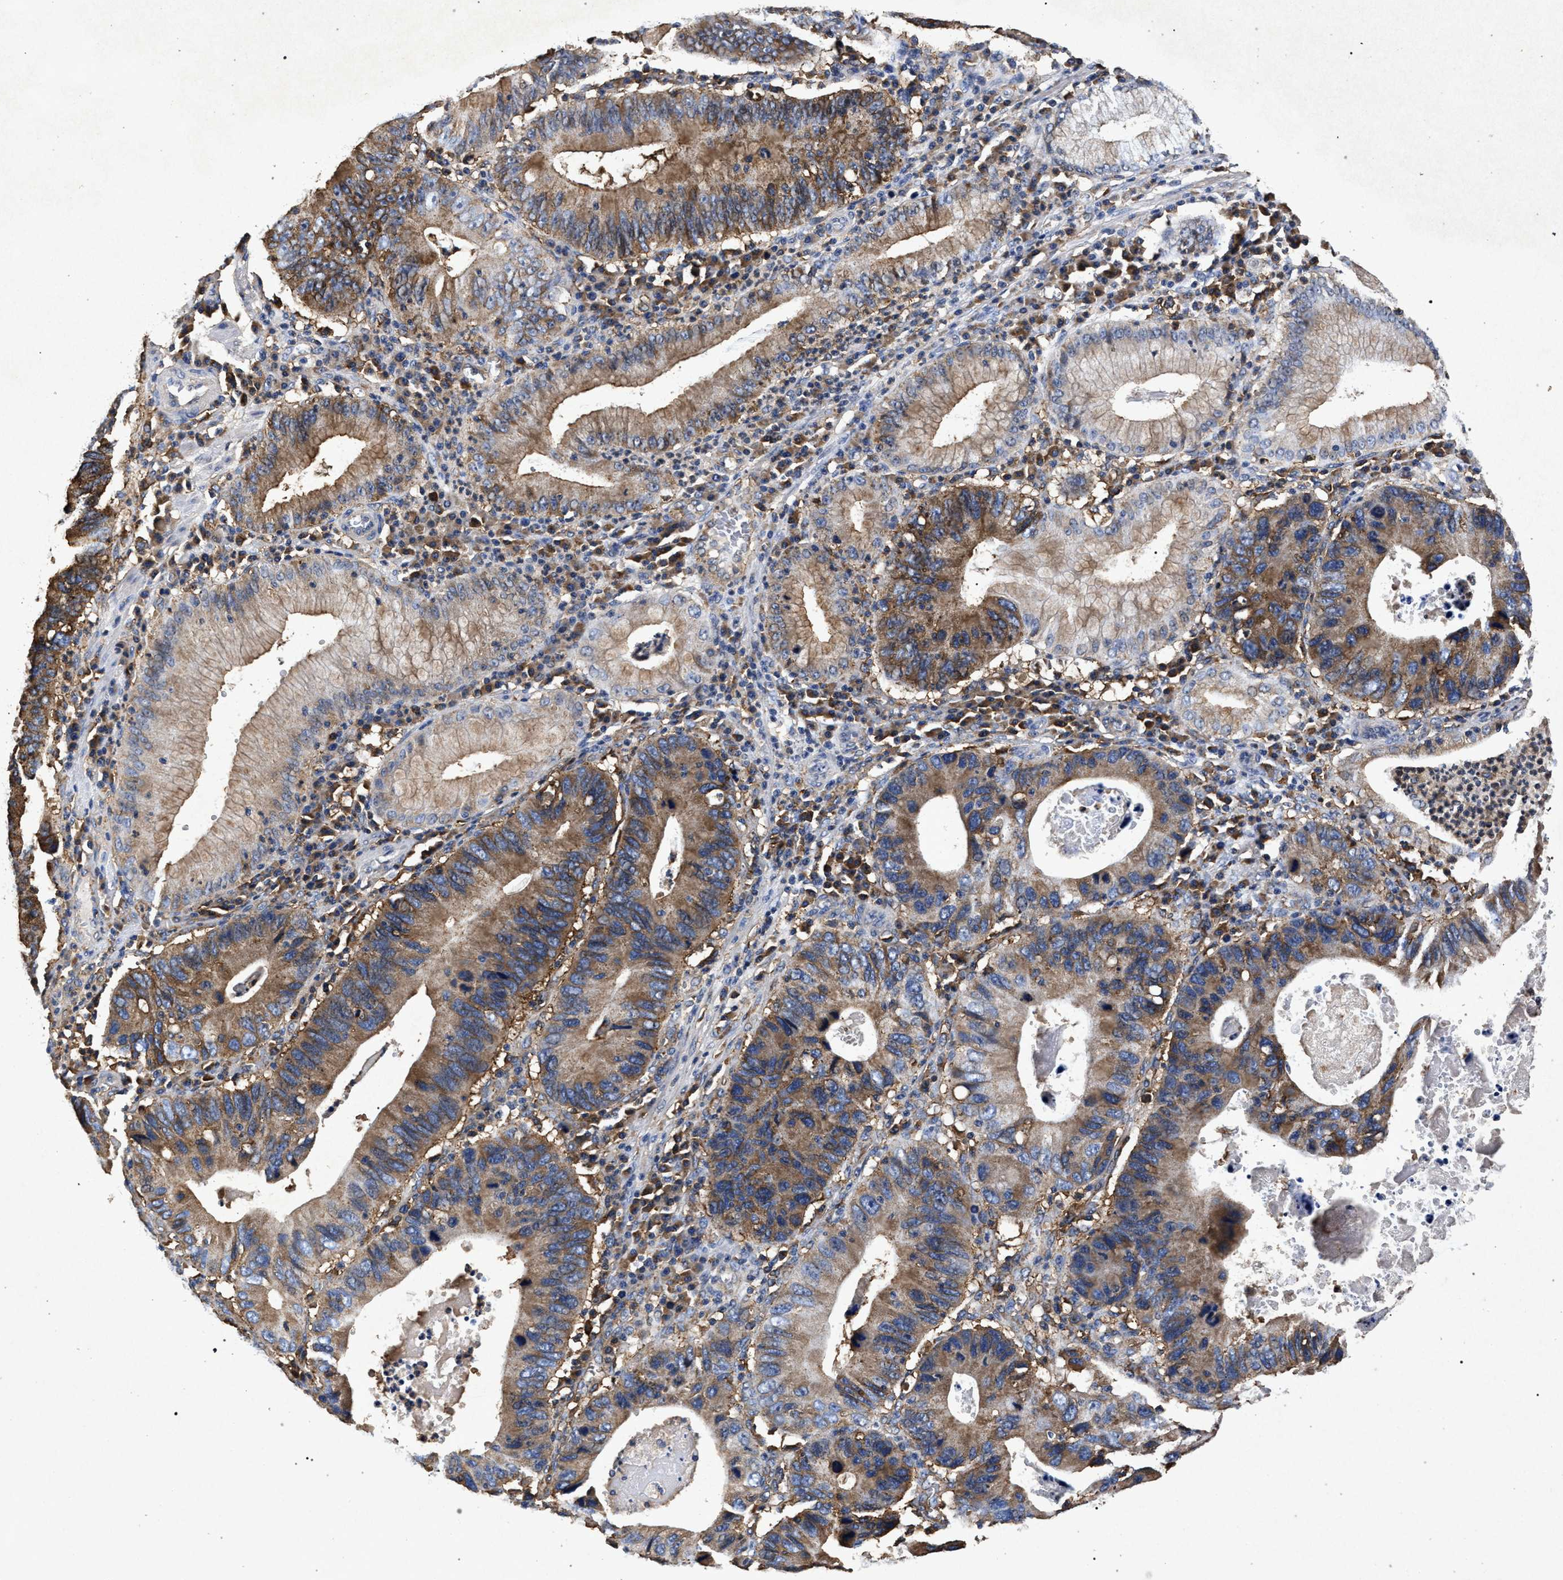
{"staining": {"intensity": "moderate", "quantity": ">75%", "location": "cytoplasmic/membranous"}, "tissue": "stomach cancer", "cell_type": "Tumor cells", "image_type": "cancer", "snomed": [{"axis": "morphology", "description": "Adenocarcinoma, NOS"}, {"axis": "topography", "description": "Stomach"}], "caption": "Human stomach cancer stained for a protein (brown) reveals moderate cytoplasmic/membranous positive staining in approximately >75% of tumor cells.", "gene": "MARCKS", "patient": {"sex": "male", "age": 59}}